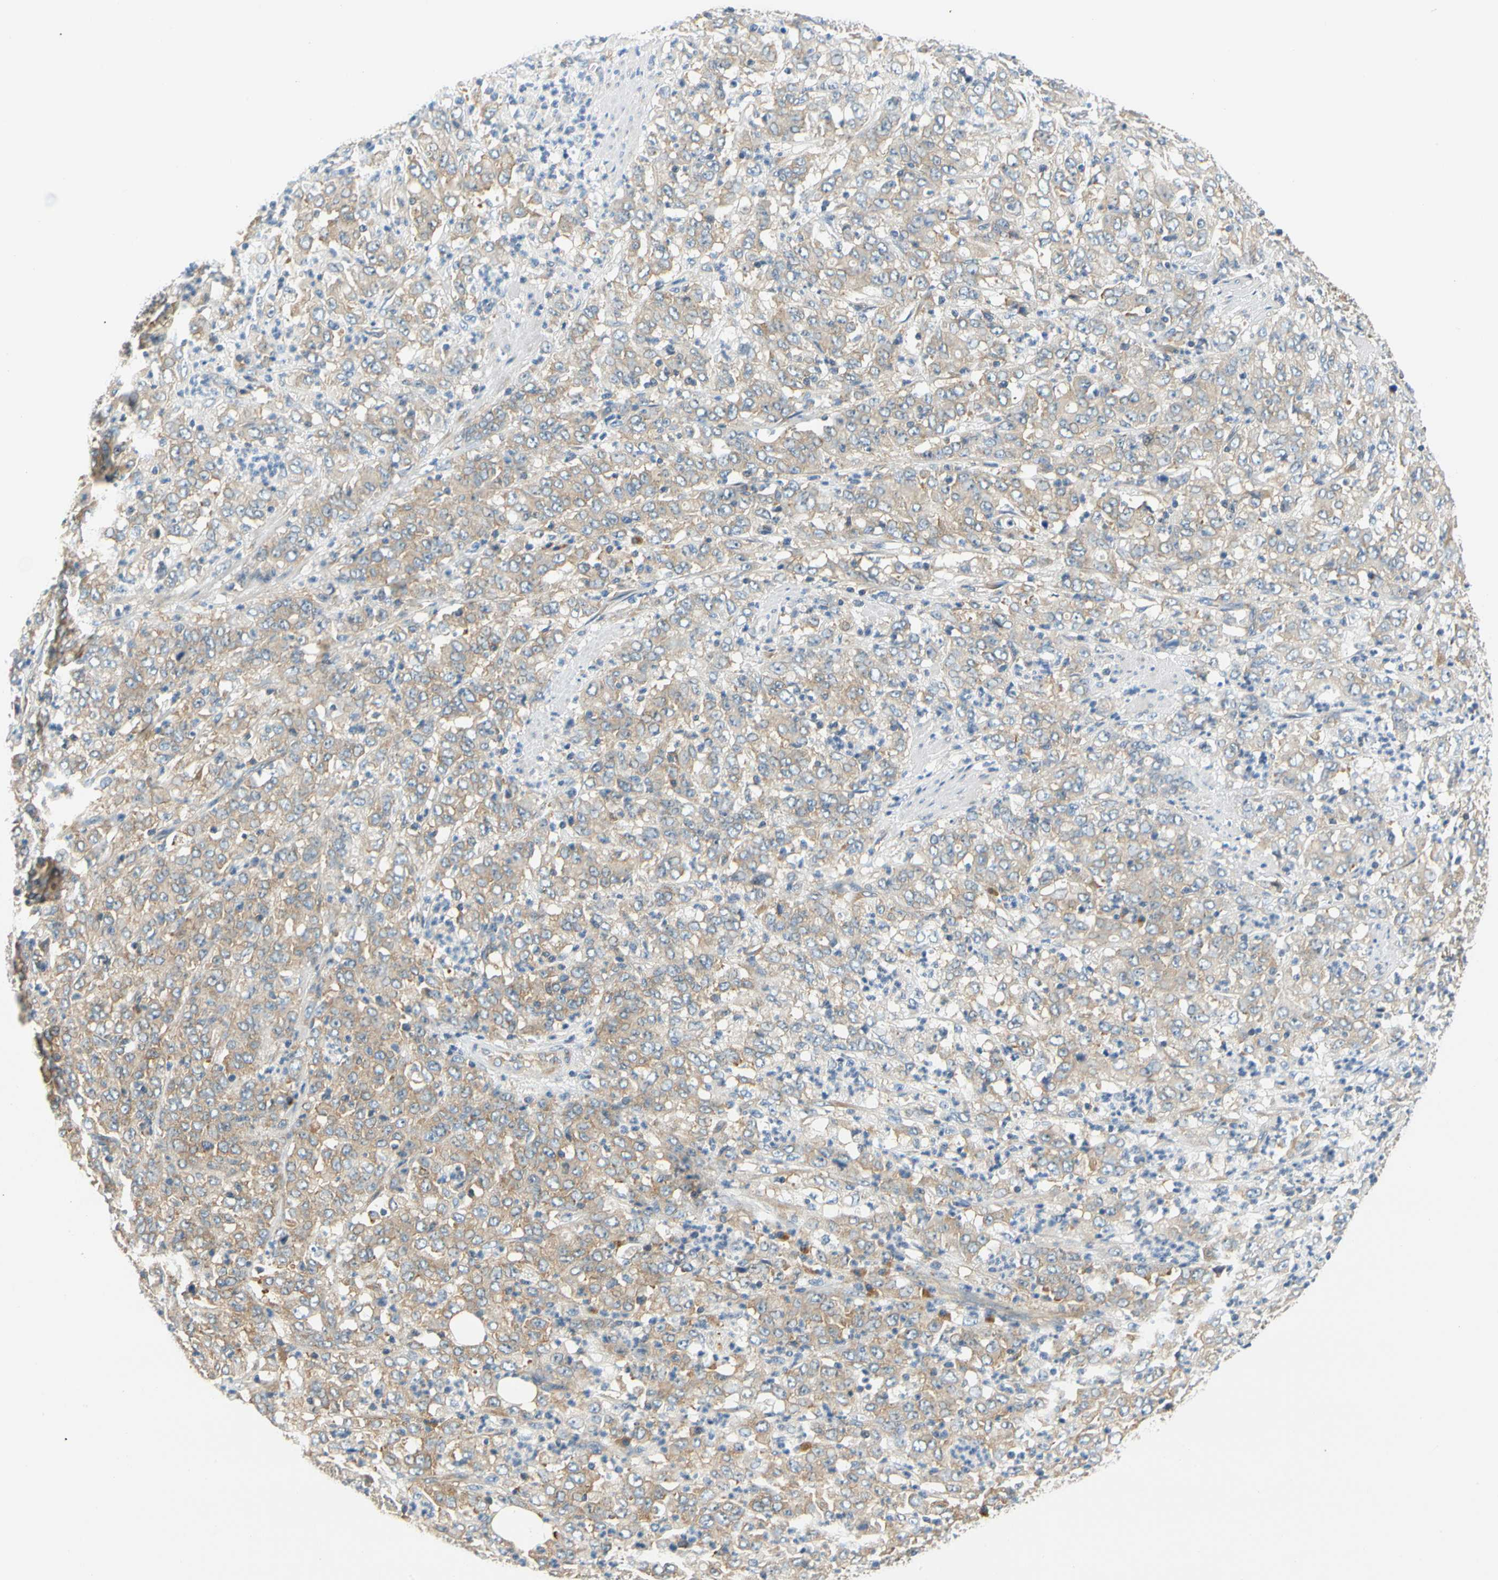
{"staining": {"intensity": "weak", "quantity": ">75%", "location": "cytoplasmic/membranous"}, "tissue": "stomach cancer", "cell_type": "Tumor cells", "image_type": "cancer", "snomed": [{"axis": "morphology", "description": "Adenocarcinoma, NOS"}, {"axis": "topography", "description": "Stomach, lower"}], "caption": "Stomach cancer tissue reveals weak cytoplasmic/membranous staining in approximately >75% of tumor cells", "gene": "LRRC47", "patient": {"sex": "female", "age": 71}}